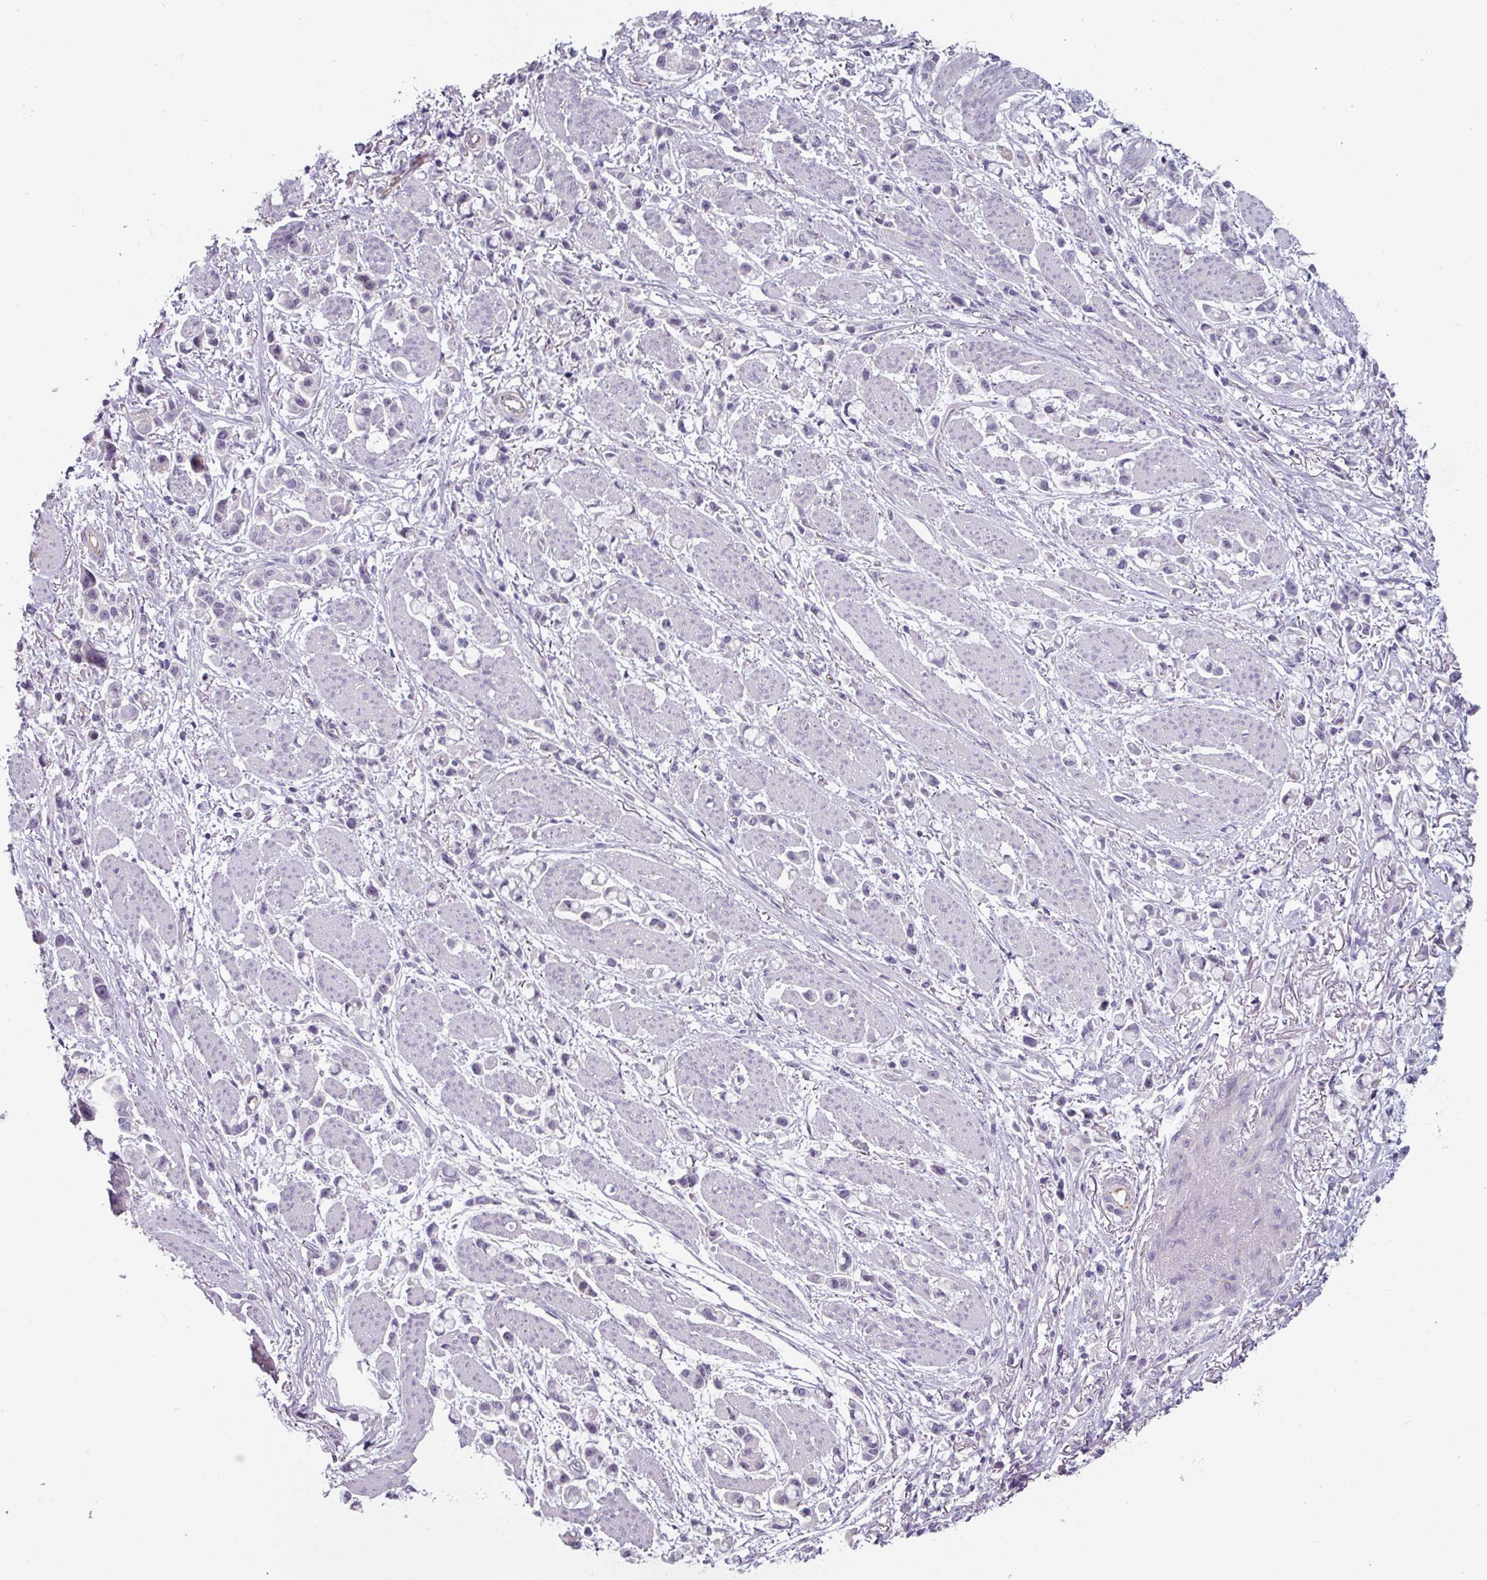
{"staining": {"intensity": "negative", "quantity": "none", "location": "none"}, "tissue": "stomach cancer", "cell_type": "Tumor cells", "image_type": "cancer", "snomed": [{"axis": "morphology", "description": "Adenocarcinoma, NOS"}, {"axis": "topography", "description": "Stomach"}], "caption": "A high-resolution micrograph shows immunohistochemistry staining of stomach cancer (adenocarcinoma), which demonstrates no significant positivity in tumor cells.", "gene": "EYA3", "patient": {"sex": "female", "age": 81}}